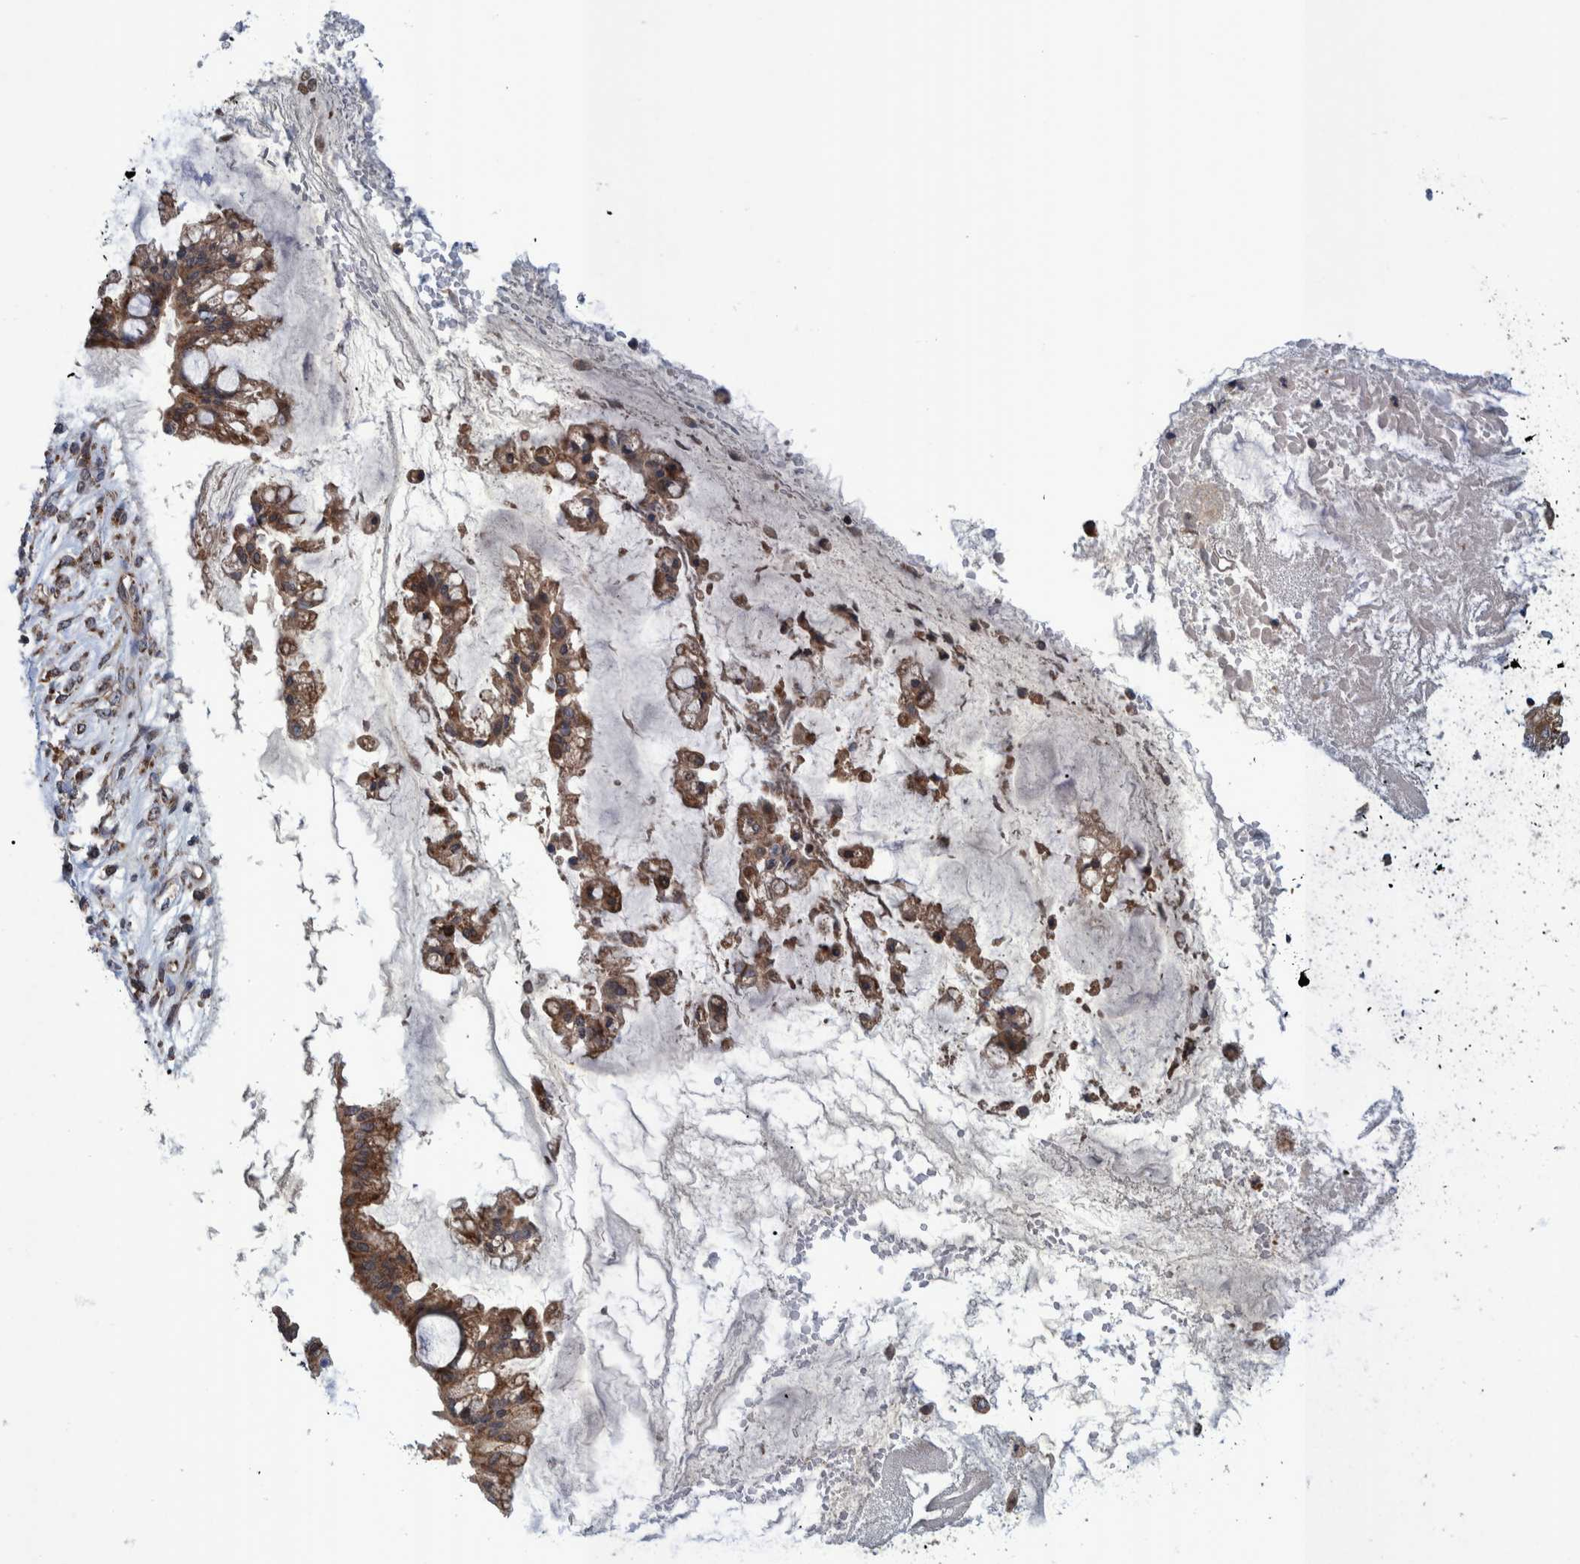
{"staining": {"intensity": "moderate", "quantity": ">75%", "location": "cytoplasmic/membranous"}, "tissue": "ovarian cancer", "cell_type": "Tumor cells", "image_type": "cancer", "snomed": [{"axis": "morphology", "description": "Cystadenocarcinoma, mucinous, NOS"}, {"axis": "topography", "description": "Ovary"}], "caption": "The immunohistochemical stain labels moderate cytoplasmic/membranous expression in tumor cells of ovarian cancer (mucinous cystadenocarcinoma) tissue. (brown staining indicates protein expression, while blue staining denotes nuclei).", "gene": "MRPS7", "patient": {"sex": "female", "age": 73}}